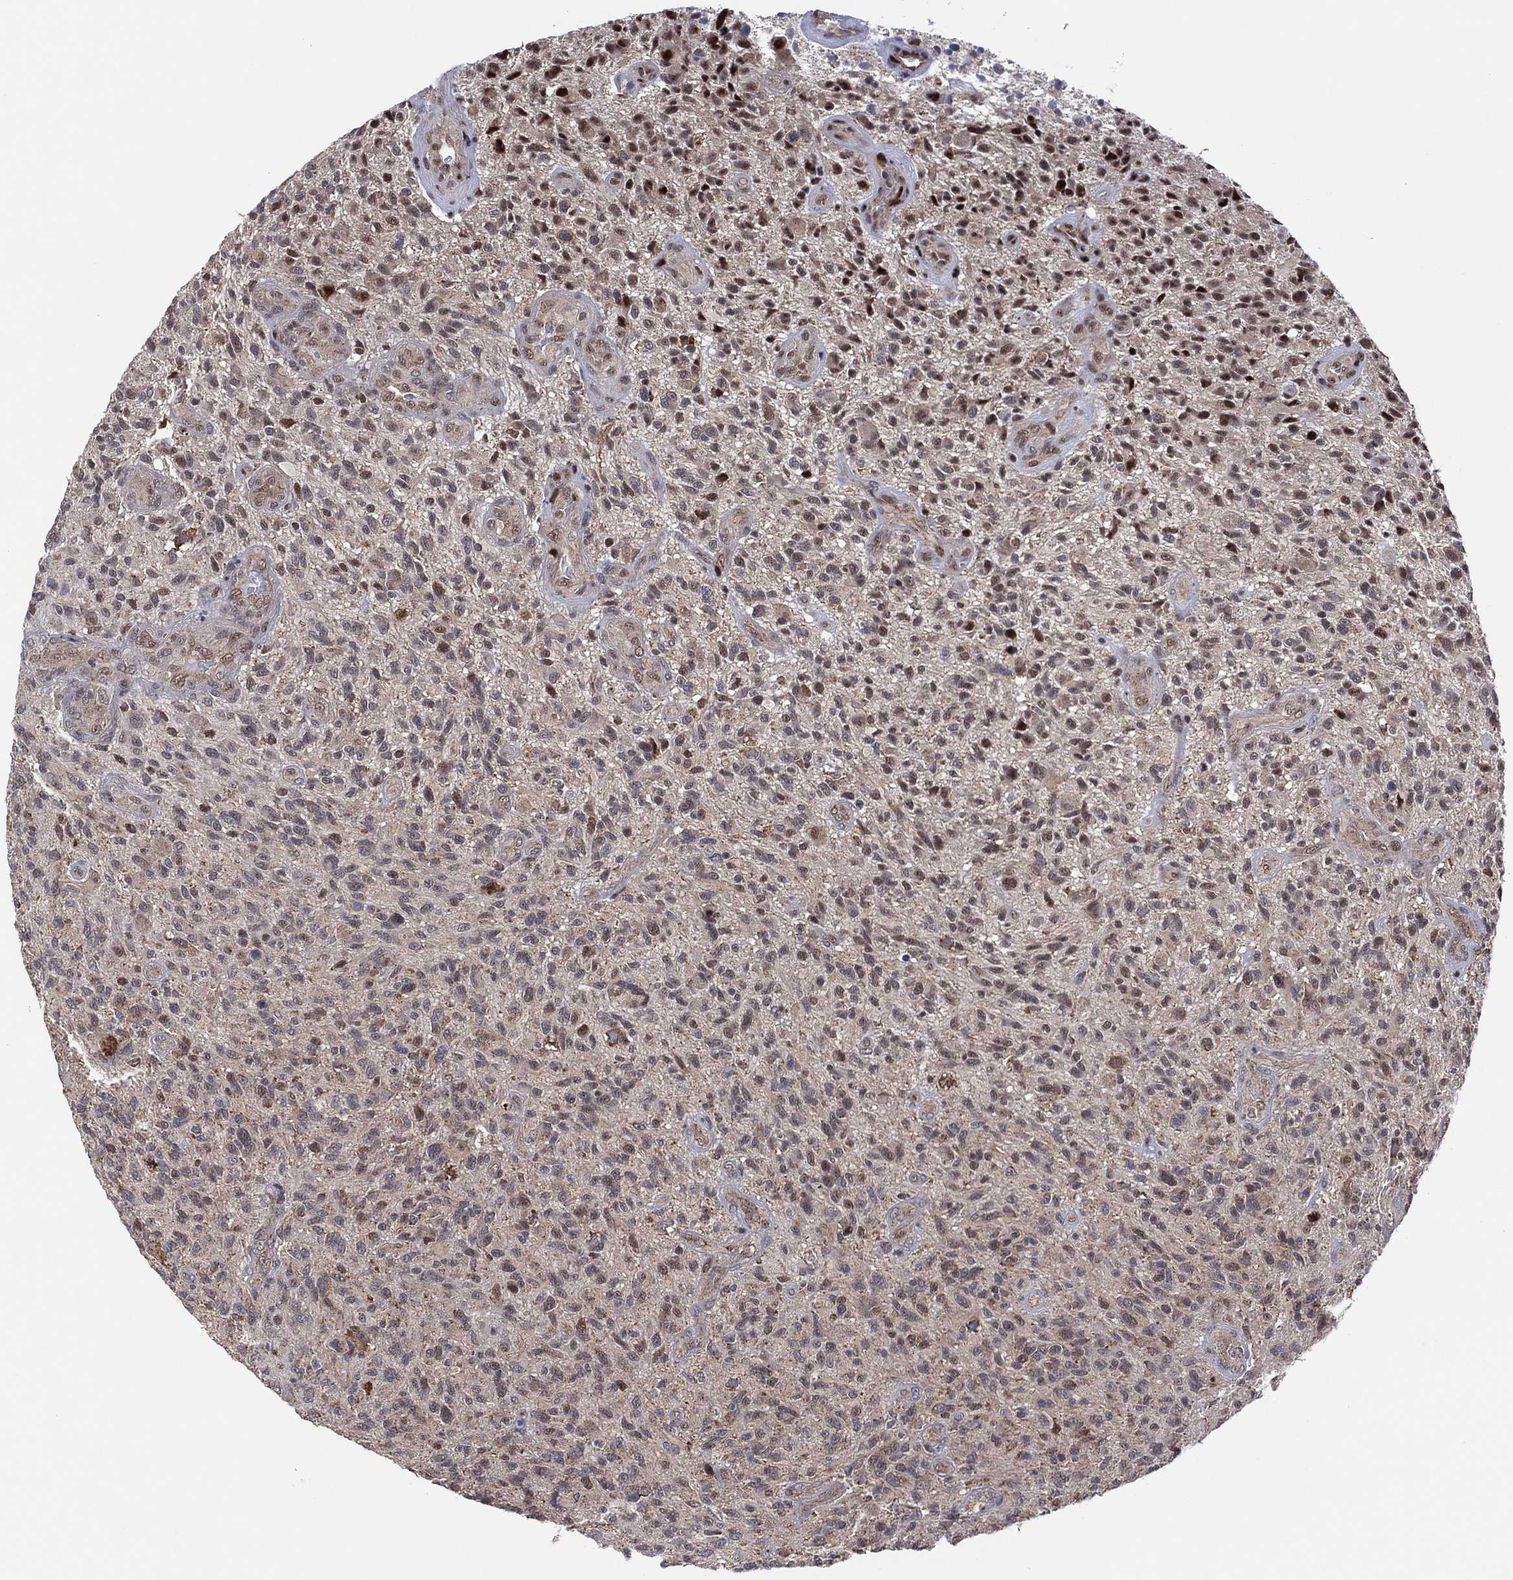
{"staining": {"intensity": "weak", "quantity": "<25%", "location": "cytoplasmic/membranous"}, "tissue": "glioma", "cell_type": "Tumor cells", "image_type": "cancer", "snomed": [{"axis": "morphology", "description": "Glioma, malignant, High grade"}, {"axis": "topography", "description": "Brain"}], "caption": "Tumor cells show no significant protein staining in glioma.", "gene": "PIDD1", "patient": {"sex": "male", "age": 47}}